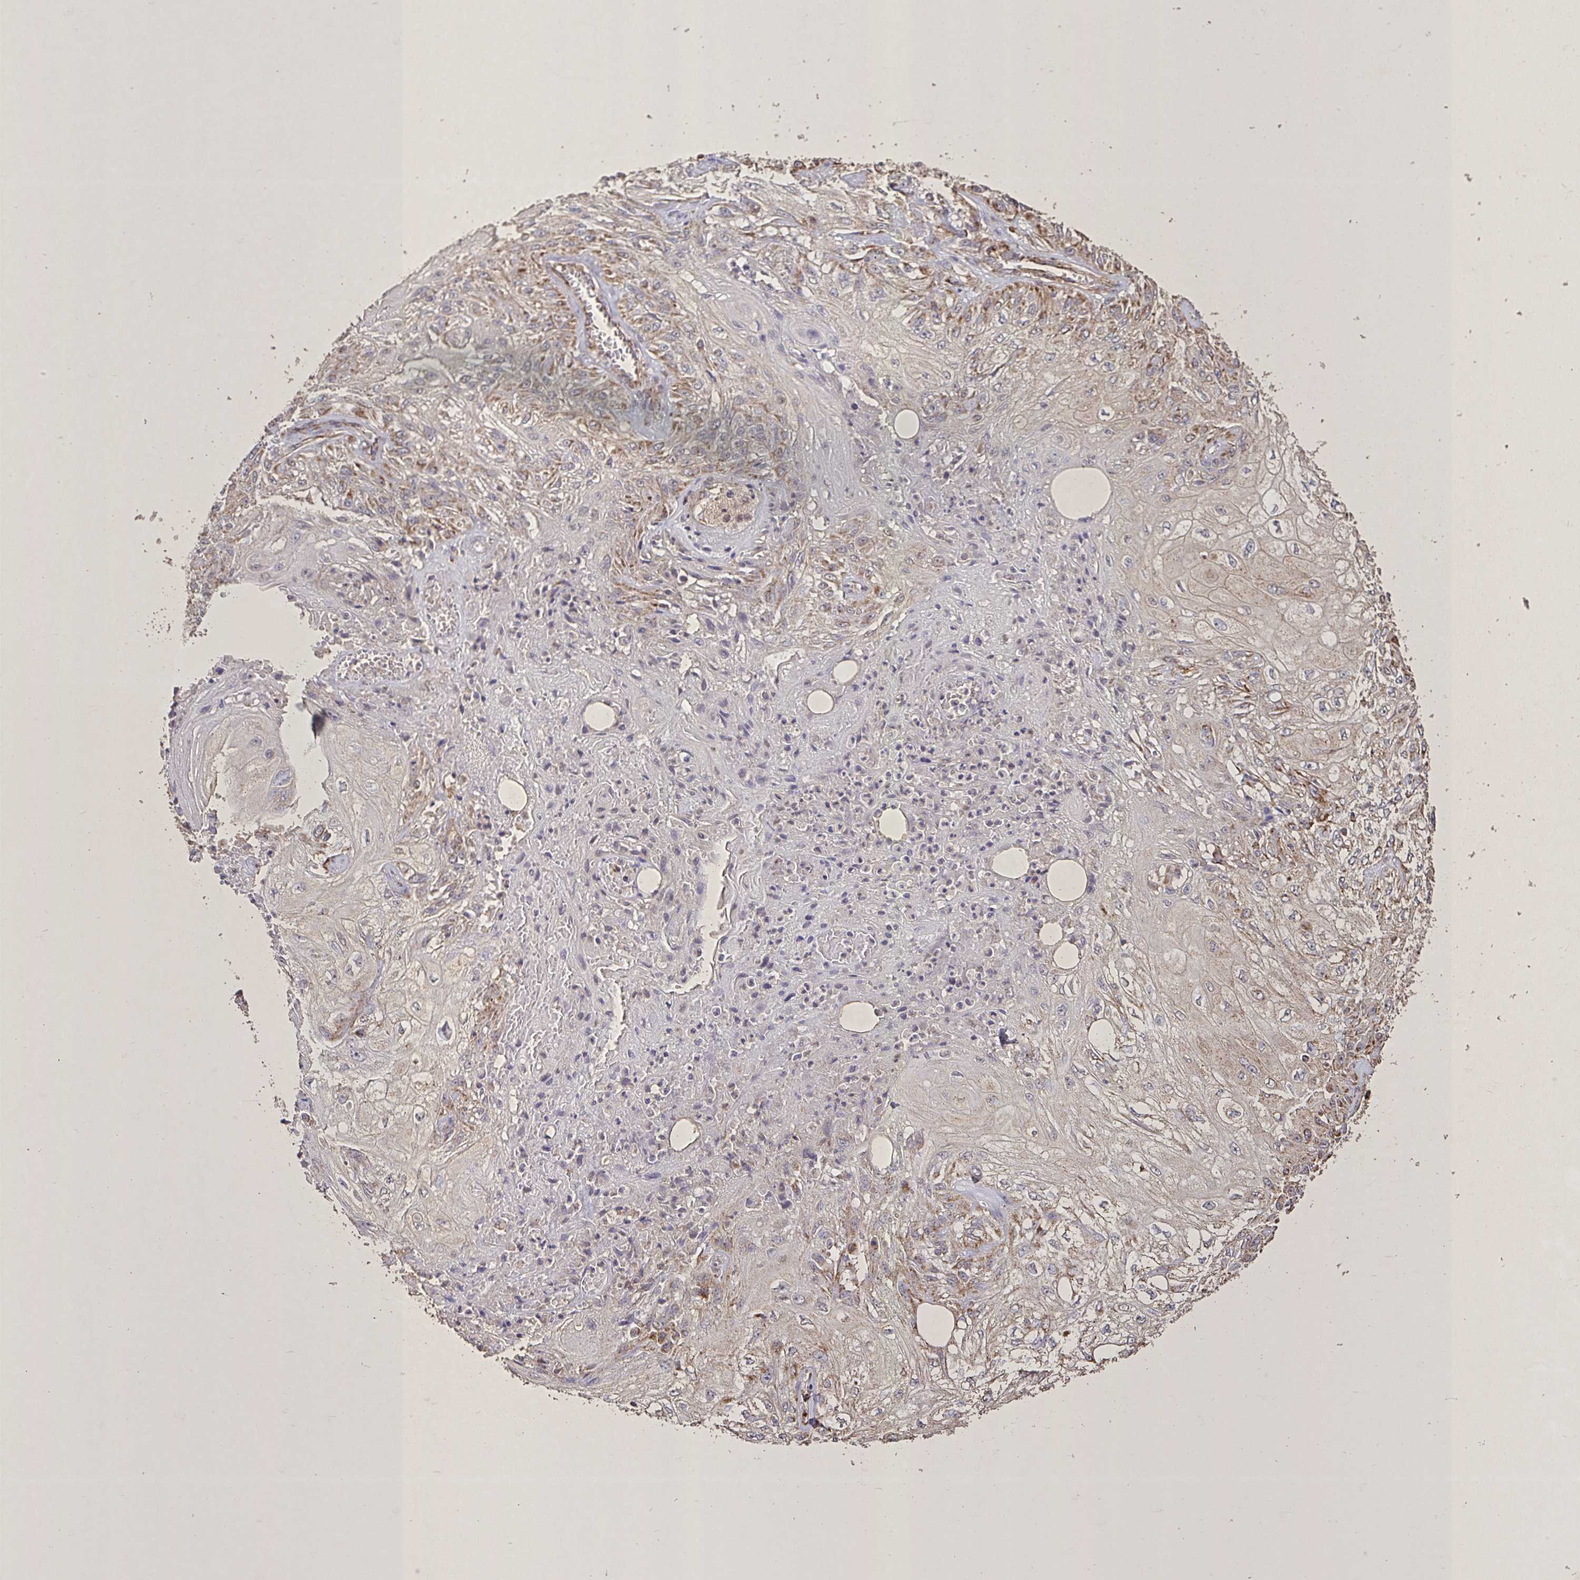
{"staining": {"intensity": "moderate", "quantity": "25%-75%", "location": "cytoplasmic/membranous"}, "tissue": "skin cancer", "cell_type": "Tumor cells", "image_type": "cancer", "snomed": [{"axis": "morphology", "description": "Squamous cell carcinoma, NOS"}, {"axis": "morphology", "description": "Squamous cell carcinoma, metastatic, NOS"}, {"axis": "topography", "description": "Skin"}, {"axis": "topography", "description": "Lymph node"}], "caption": "Skin squamous cell carcinoma tissue reveals moderate cytoplasmic/membranous positivity in approximately 25%-75% of tumor cells, visualized by immunohistochemistry. Nuclei are stained in blue.", "gene": "AGK", "patient": {"sex": "male", "age": 75}}